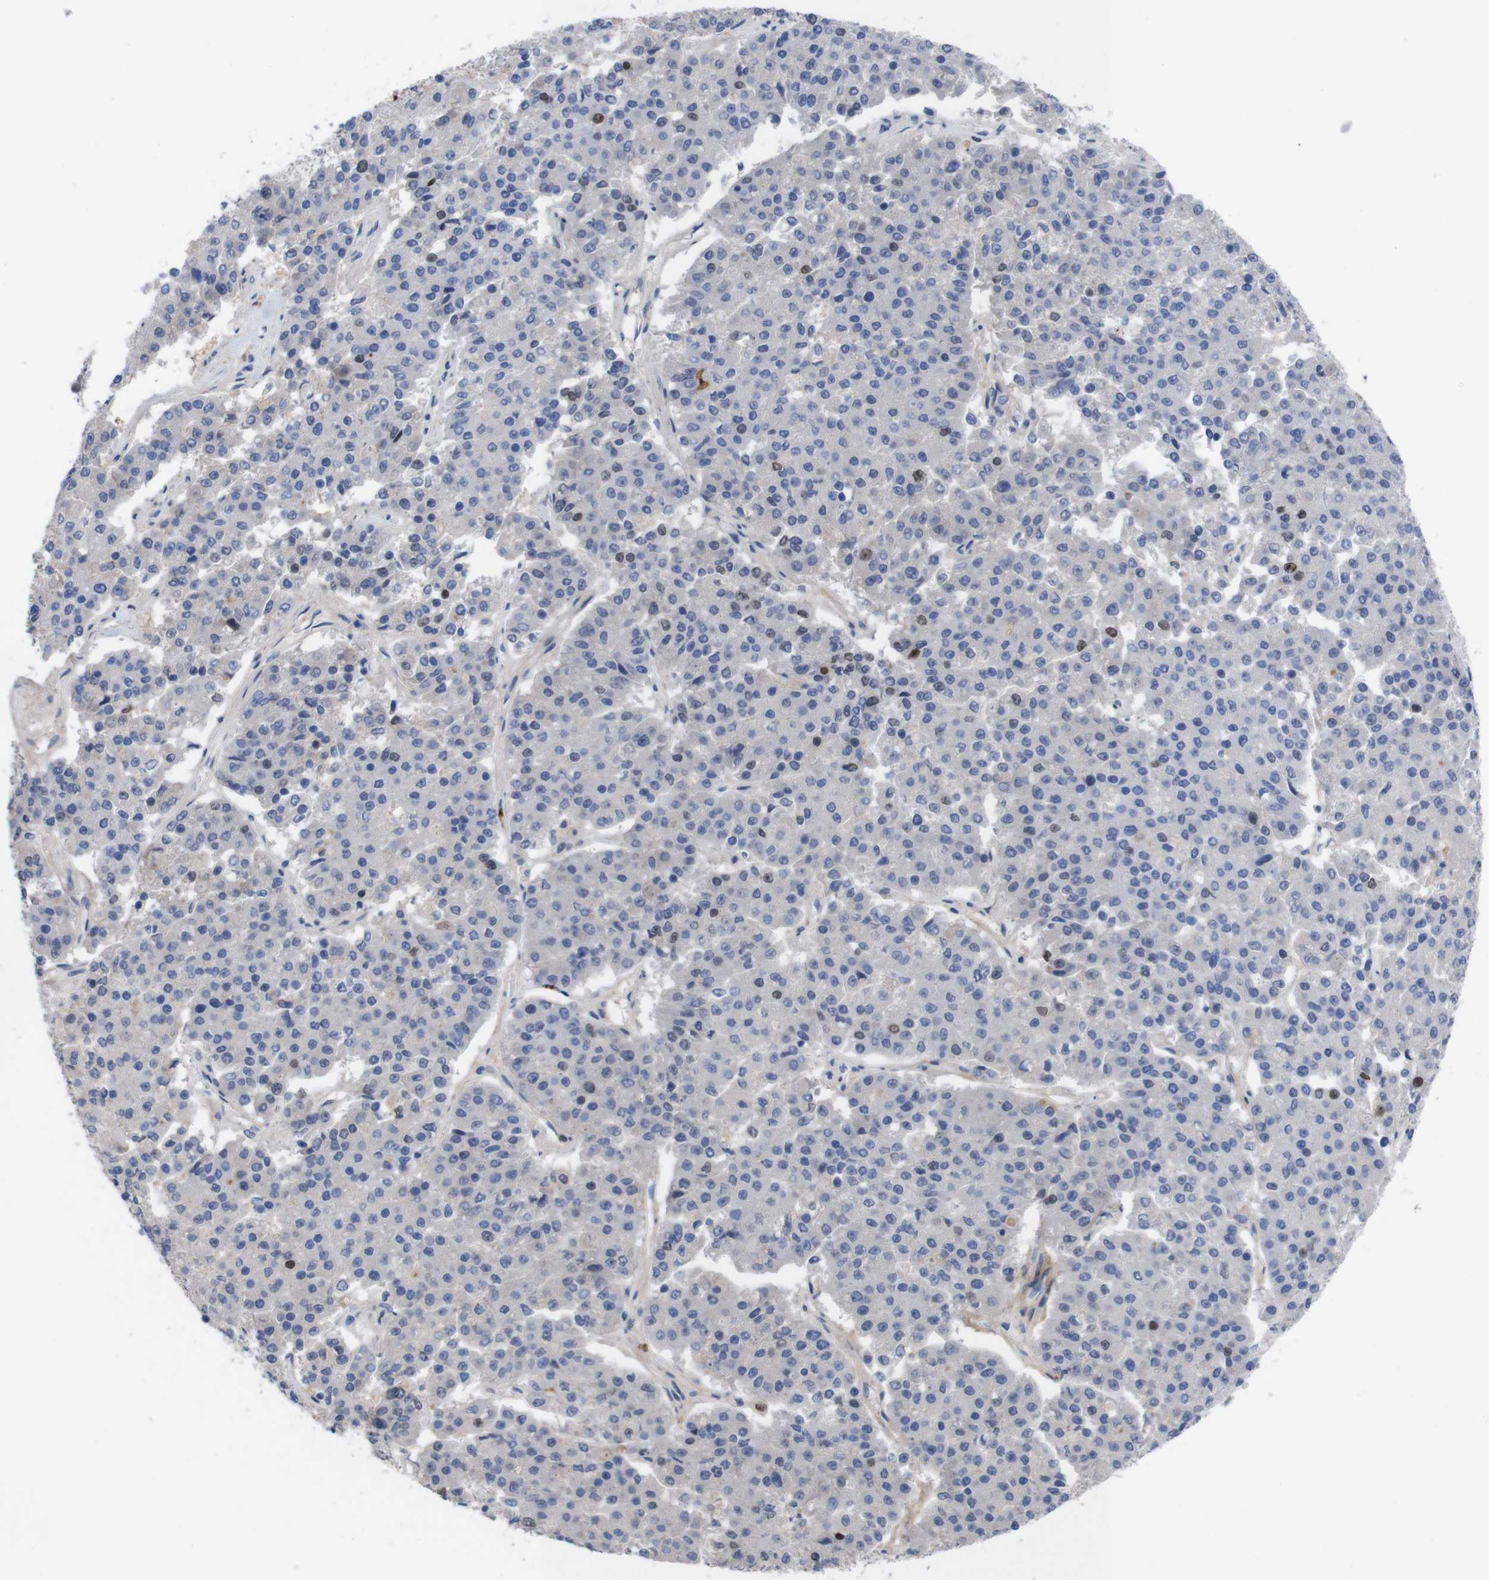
{"staining": {"intensity": "negative", "quantity": "none", "location": "none"}, "tissue": "pancreatic cancer", "cell_type": "Tumor cells", "image_type": "cancer", "snomed": [{"axis": "morphology", "description": "Adenocarcinoma, NOS"}, {"axis": "topography", "description": "Pancreas"}], "caption": "The micrograph exhibits no significant expression in tumor cells of pancreatic cancer (adenocarcinoma).", "gene": "C5AR1", "patient": {"sex": "male", "age": 50}}